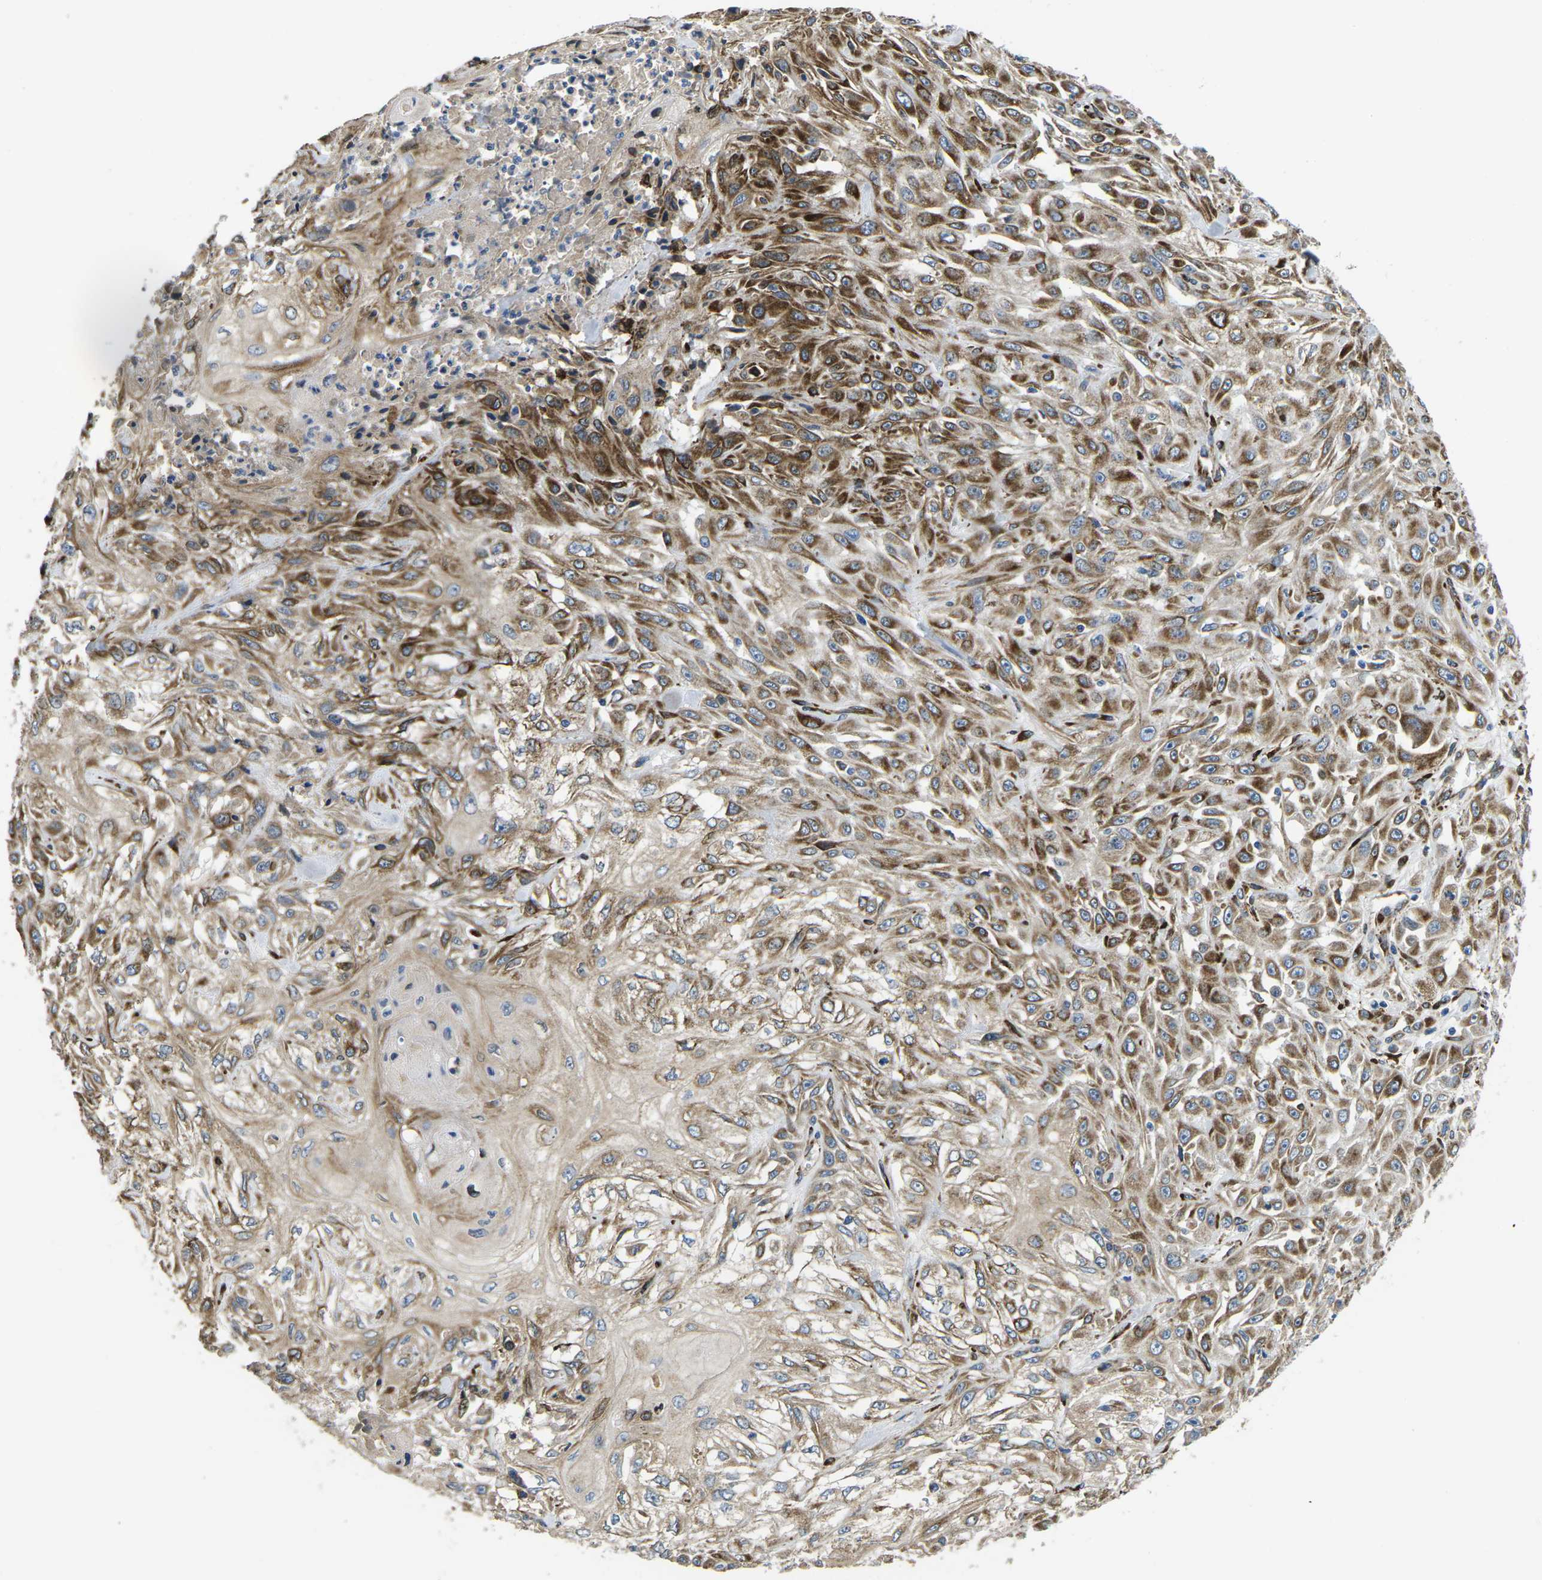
{"staining": {"intensity": "moderate", "quantity": ">75%", "location": "cytoplasmic/membranous"}, "tissue": "skin cancer", "cell_type": "Tumor cells", "image_type": "cancer", "snomed": [{"axis": "morphology", "description": "Squamous cell carcinoma, NOS"}, {"axis": "morphology", "description": "Squamous cell carcinoma, metastatic, NOS"}, {"axis": "topography", "description": "Skin"}, {"axis": "topography", "description": "Lymph node"}], "caption": "Skin cancer (squamous cell carcinoma) stained for a protein displays moderate cytoplasmic/membranous positivity in tumor cells. The staining was performed using DAB (3,3'-diaminobenzidine), with brown indicating positive protein expression. Nuclei are stained blue with hematoxylin.", "gene": "PDZD8", "patient": {"sex": "male", "age": 75}}